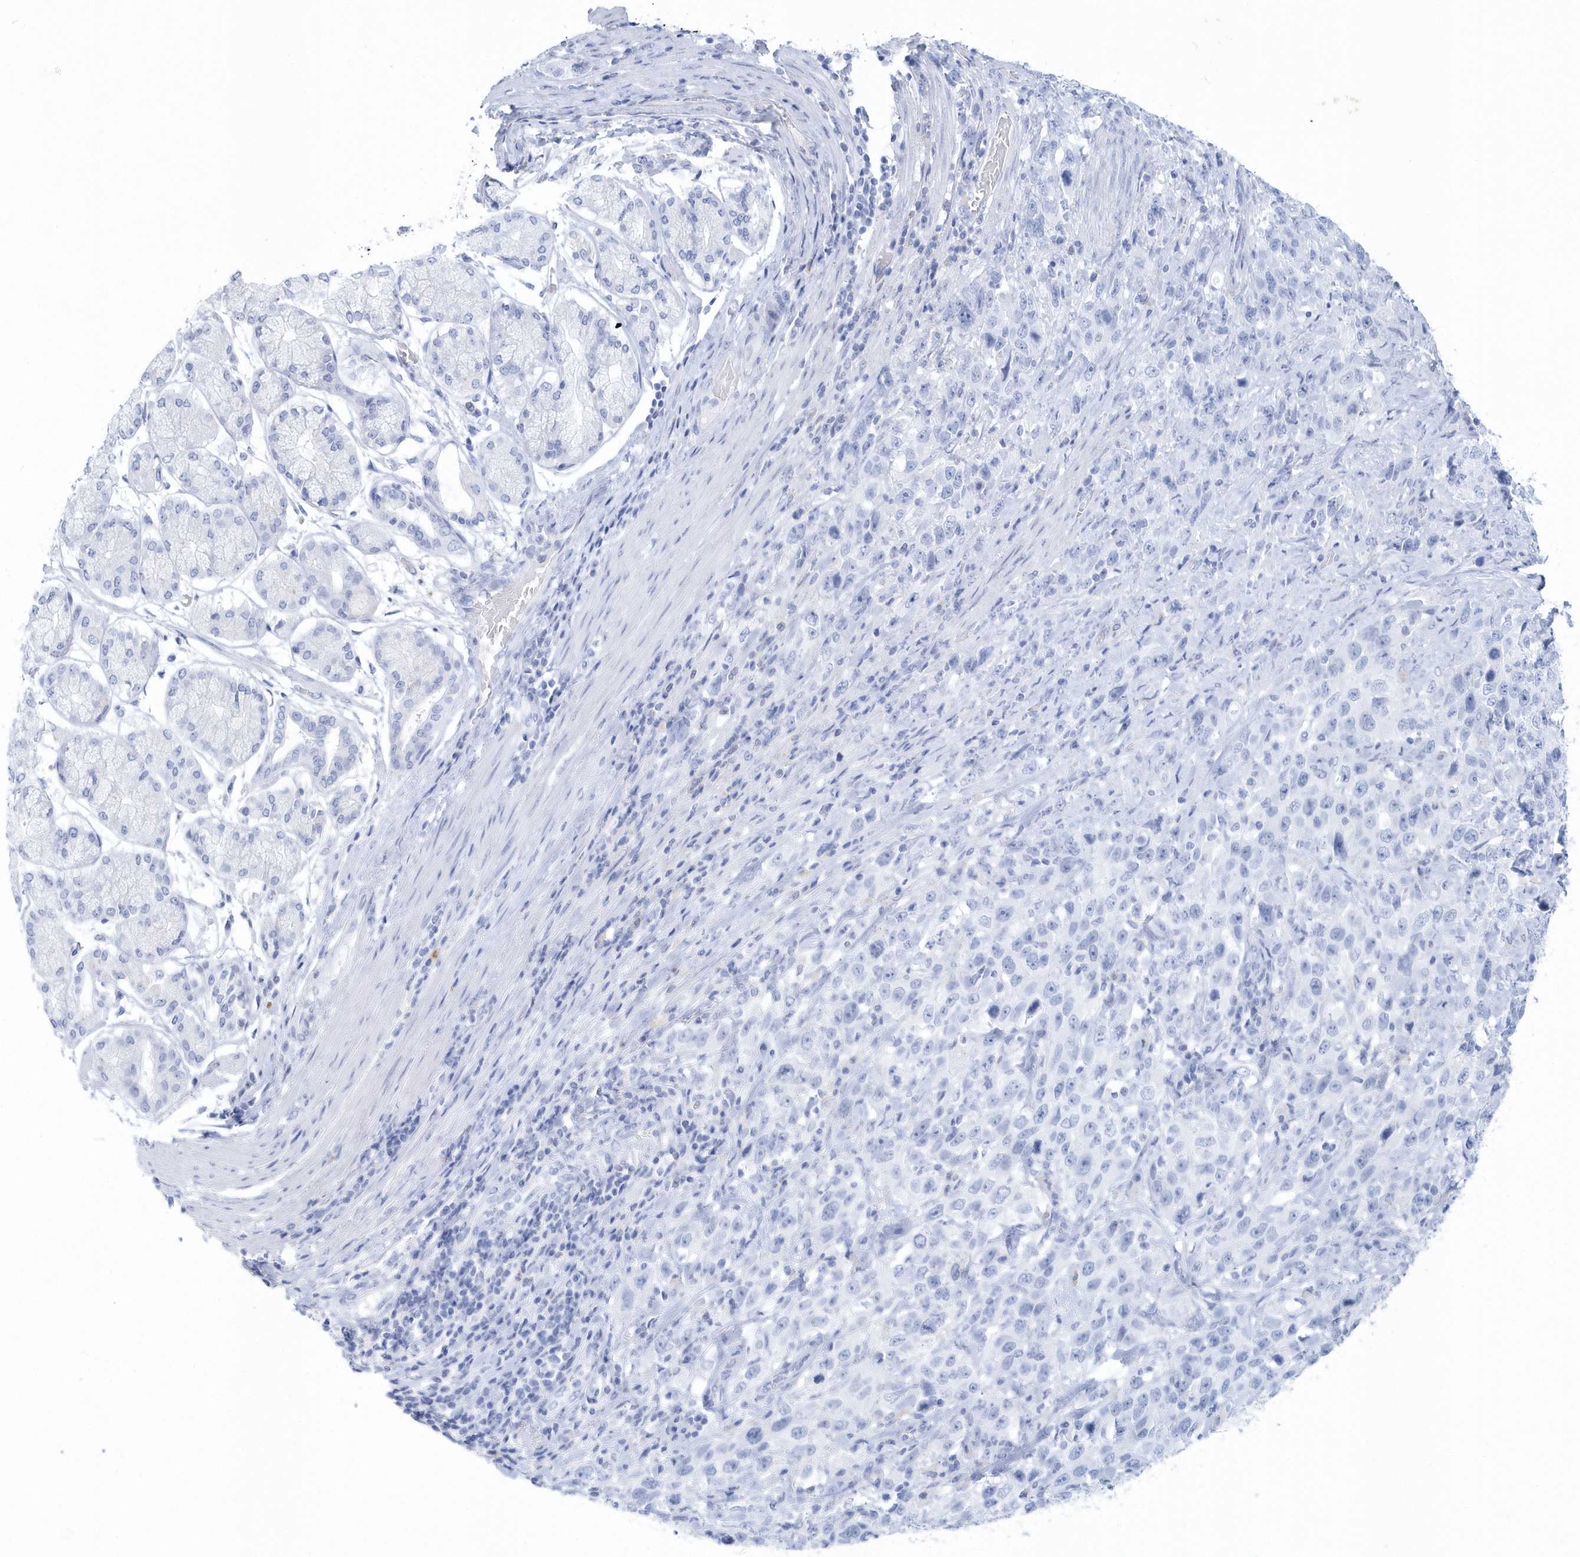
{"staining": {"intensity": "negative", "quantity": "none", "location": "none"}, "tissue": "stomach cancer", "cell_type": "Tumor cells", "image_type": "cancer", "snomed": [{"axis": "morphology", "description": "Normal tissue, NOS"}, {"axis": "morphology", "description": "Adenocarcinoma, NOS"}, {"axis": "topography", "description": "Lymph node"}, {"axis": "topography", "description": "Stomach"}], "caption": "A photomicrograph of stomach cancer (adenocarcinoma) stained for a protein shows no brown staining in tumor cells.", "gene": "PTPRO", "patient": {"sex": "male", "age": 48}}